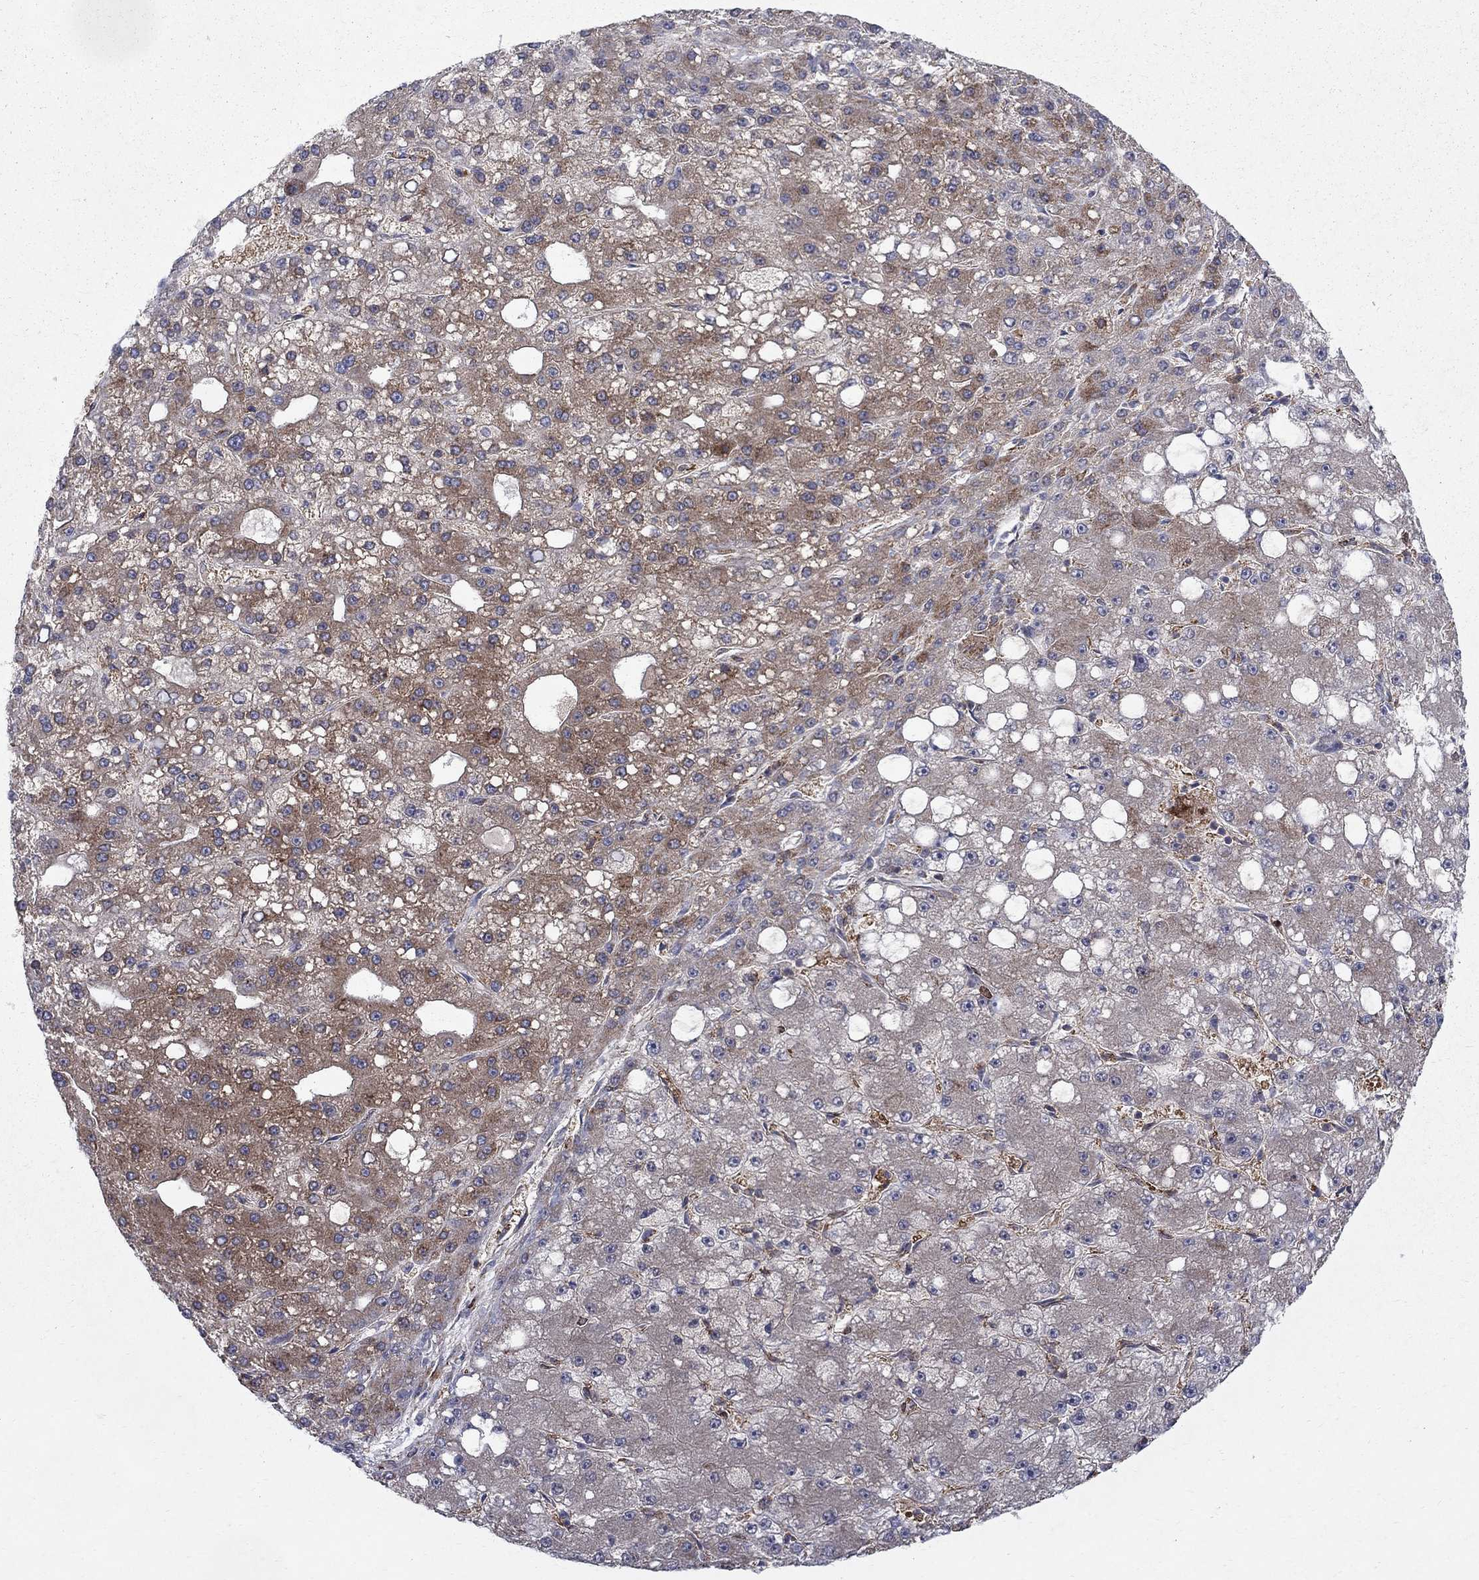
{"staining": {"intensity": "weak", "quantity": ">75%", "location": "cytoplasmic/membranous"}, "tissue": "liver cancer", "cell_type": "Tumor cells", "image_type": "cancer", "snomed": [{"axis": "morphology", "description": "Carcinoma, Hepatocellular, NOS"}, {"axis": "topography", "description": "Liver"}], "caption": "A brown stain labels weak cytoplasmic/membranous staining of a protein in liver cancer (hepatocellular carcinoma) tumor cells.", "gene": "CAB39L", "patient": {"sex": "male", "age": 67}}